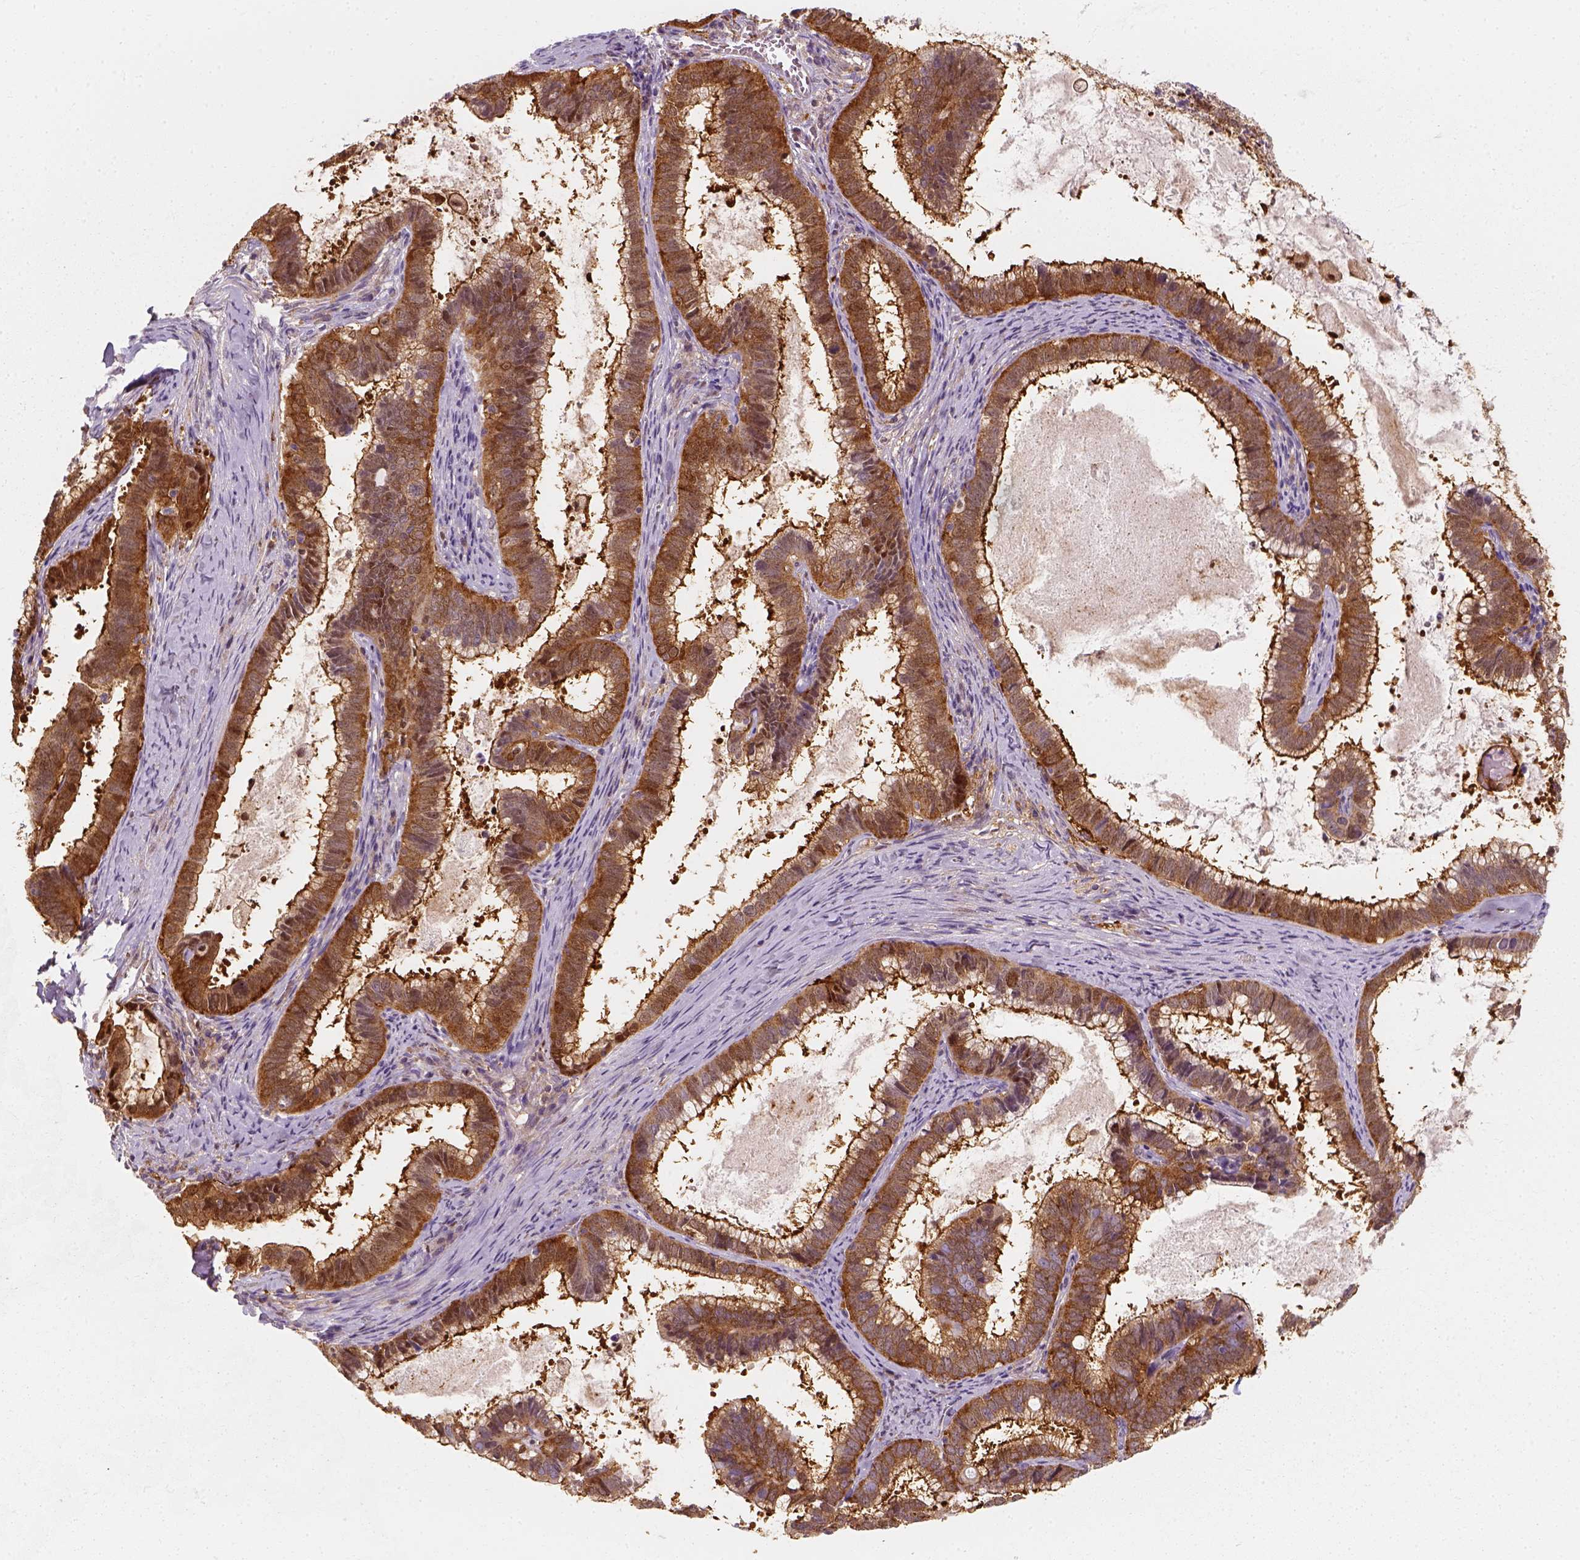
{"staining": {"intensity": "strong", "quantity": ">75%", "location": "cytoplasmic/membranous"}, "tissue": "cervical cancer", "cell_type": "Tumor cells", "image_type": "cancer", "snomed": [{"axis": "morphology", "description": "Adenocarcinoma, NOS"}, {"axis": "topography", "description": "Cervix"}], "caption": "Protein analysis of cervical cancer tissue reveals strong cytoplasmic/membranous staining in approximately >75% of tumor cells.", "gene": "SQSTM1", "patient": {"sex": "female", "age": 61}}